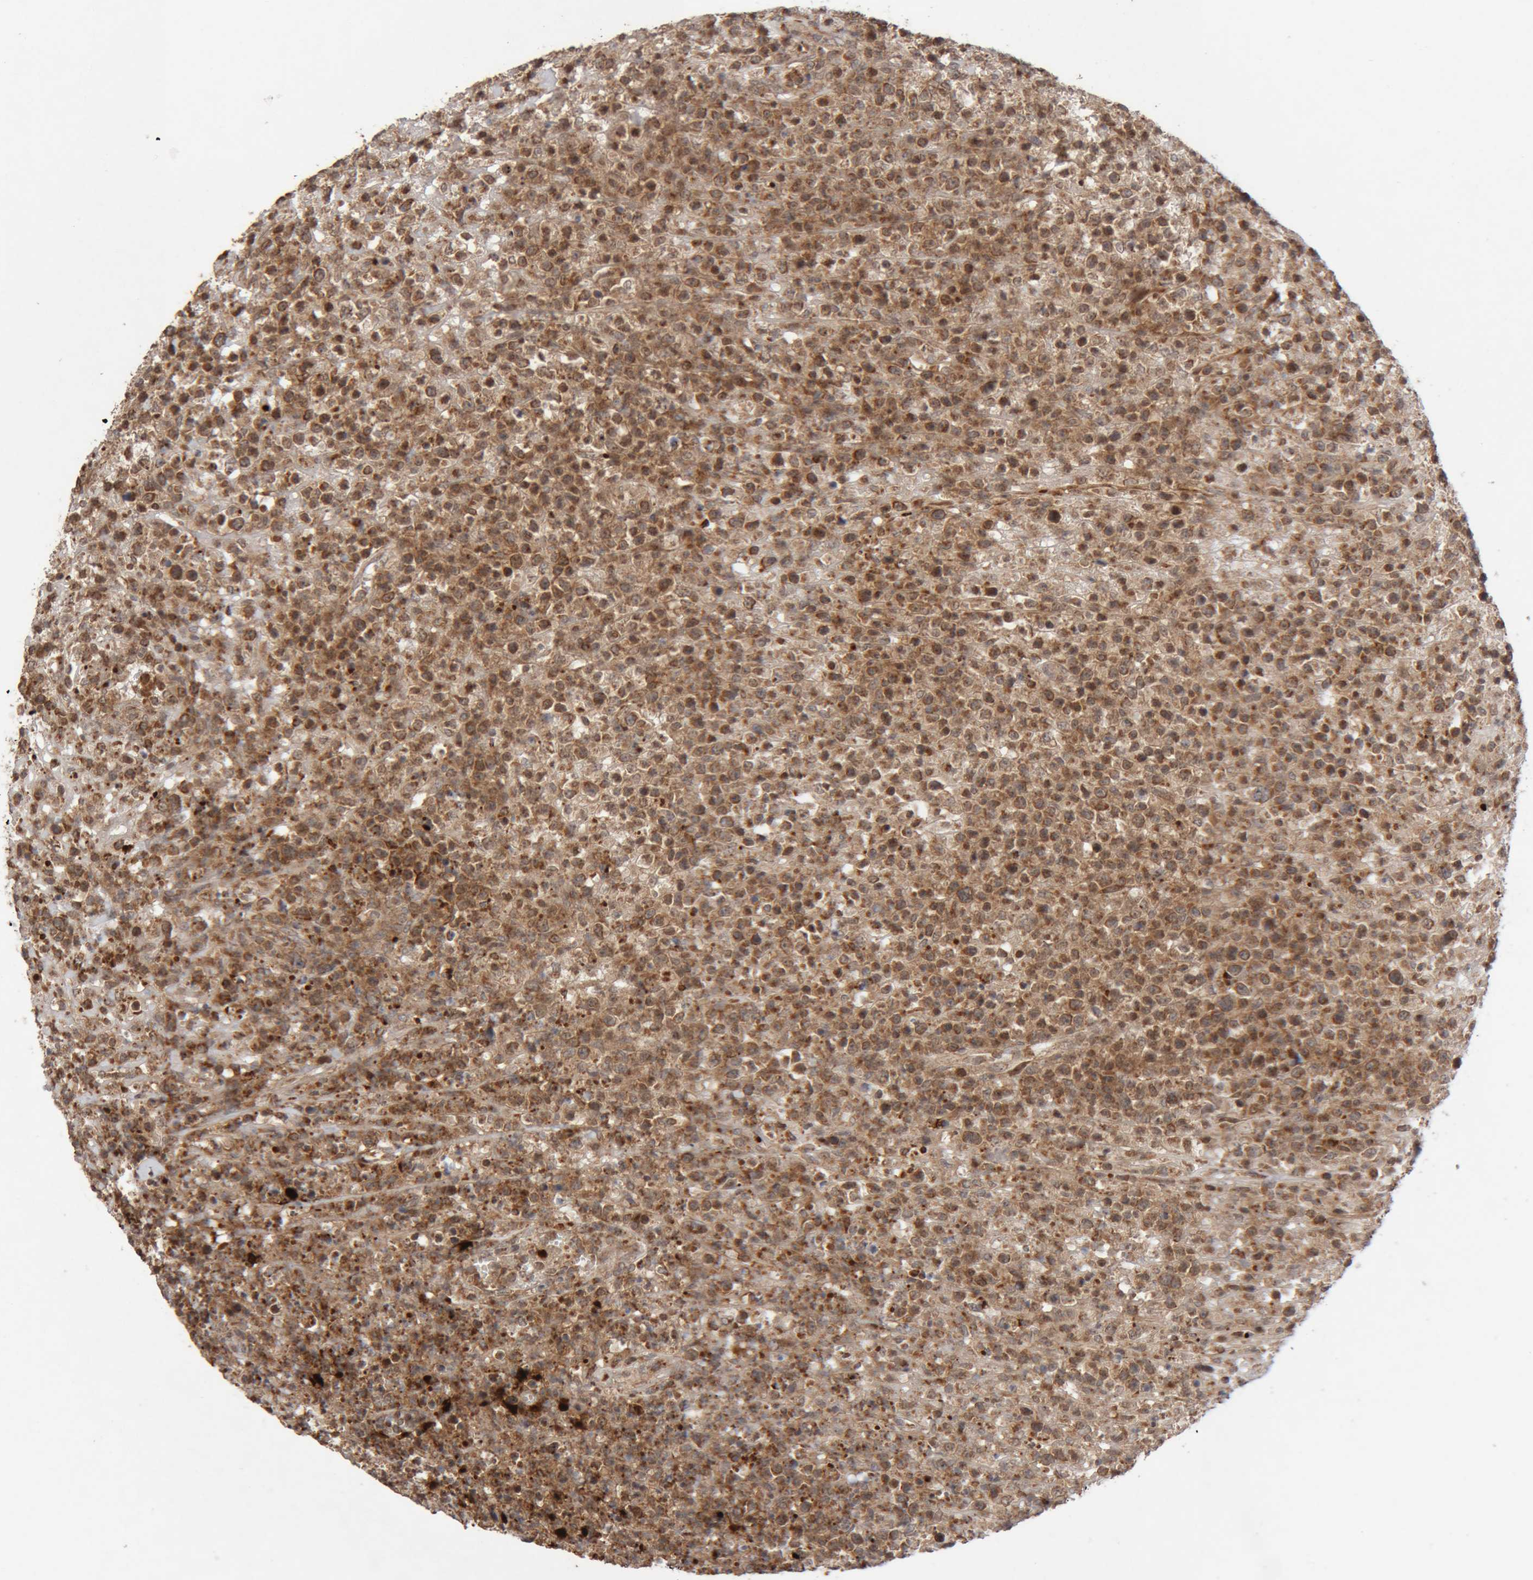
{"staining": {"intensity": "moderate", "quantity": ">75%", "location": "cytoplasmic/membranous"}, "tissue": "lymphoma", "cell_type": "Tumor cells", "image_type": "cancer", "snomed": [{"axis": "morphology", "description": "Malignant lymphoma, non-Hodgkin's type, High grade"}, {"axis": "topography", "description": "Colon"}], "caption": "Immunohistochemistry of human lymphoma exhibits medium levels of moderate cytoplasmic/membranous positivity in about >75% of tumor cells.", "gene": "KIF21B", "patient": {"sex": "female", "age": 53}}